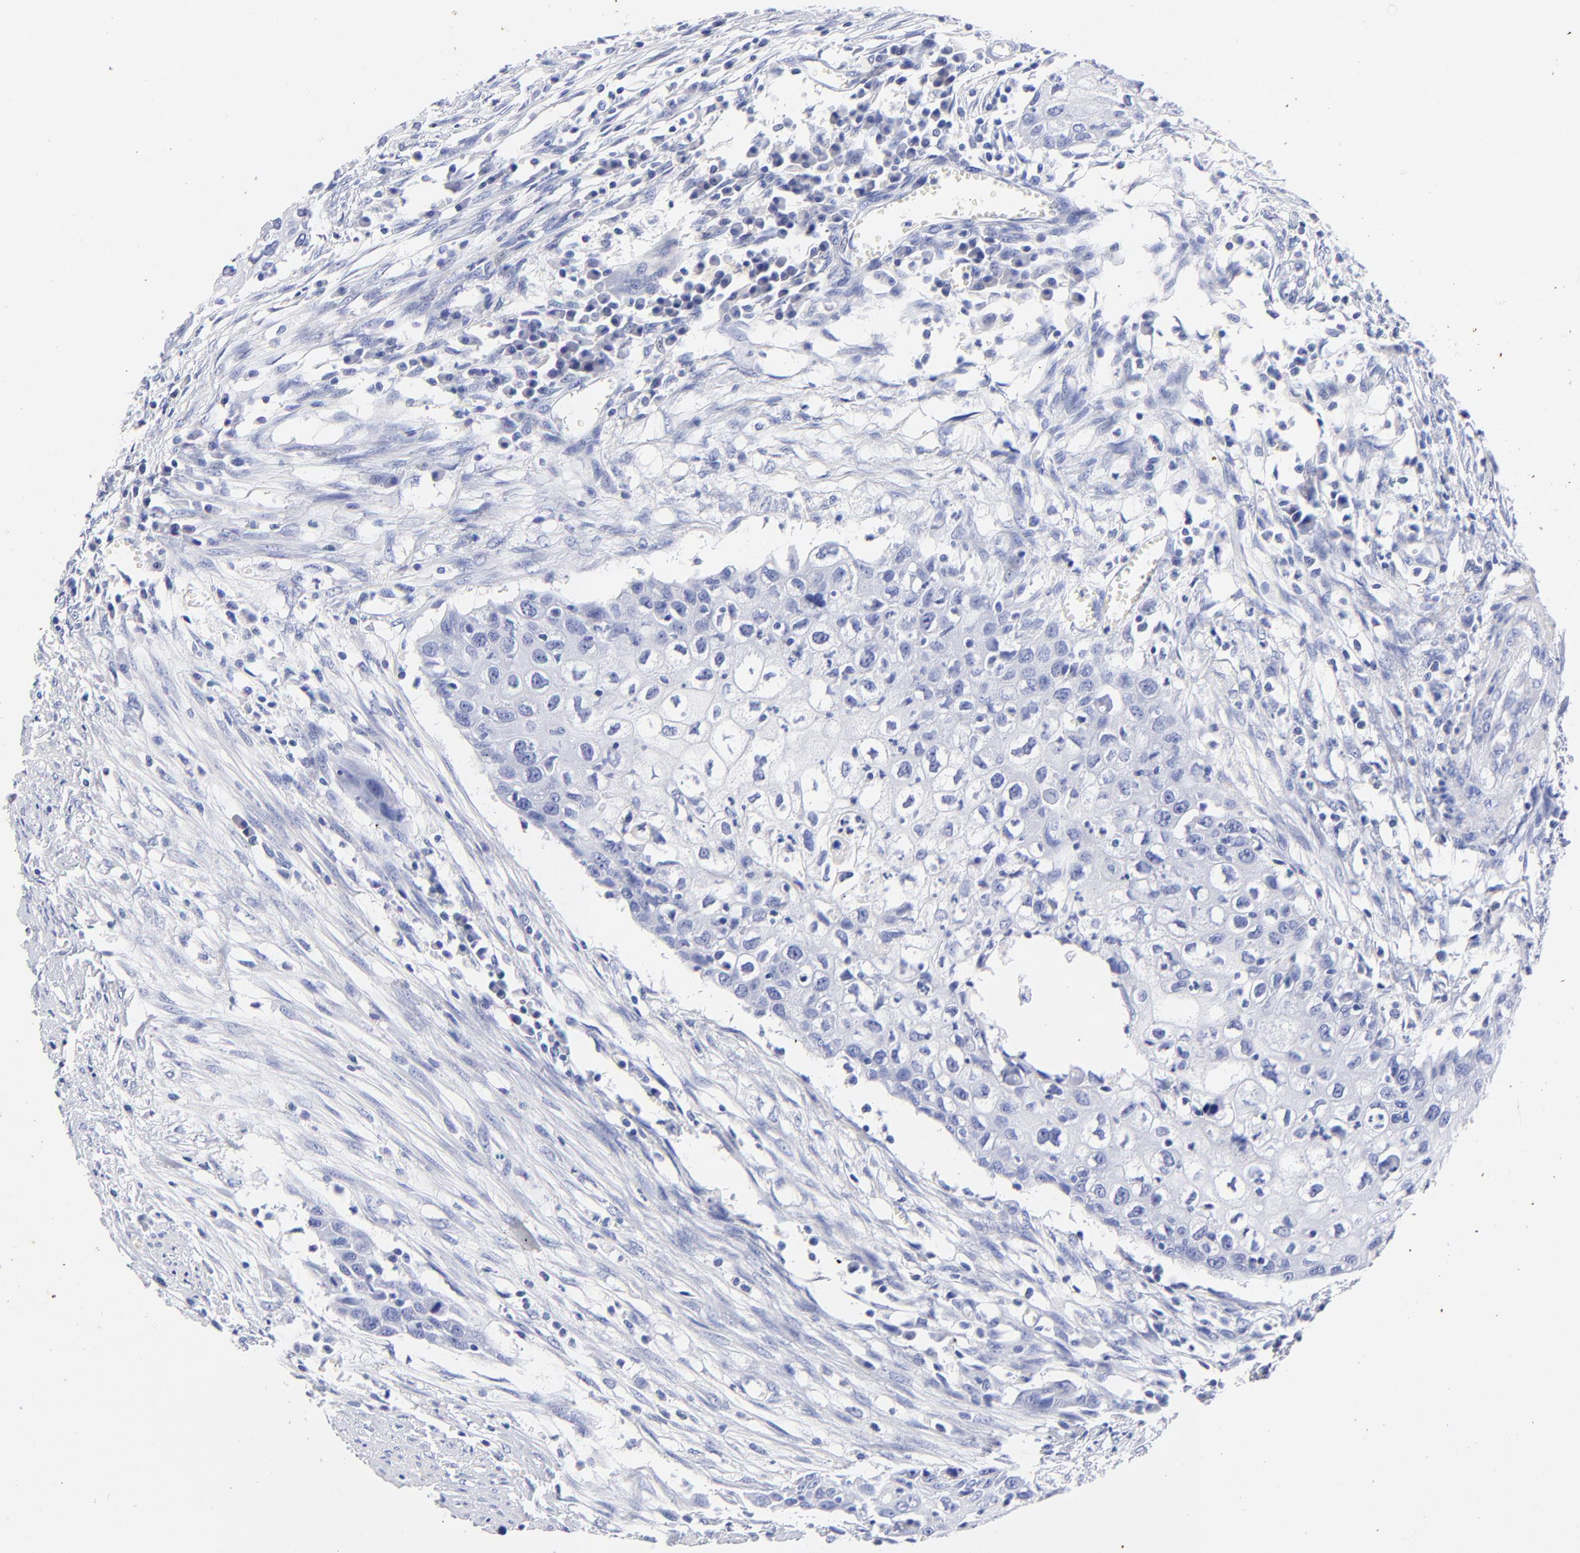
{"staining": {"intensity": "negative", "quantity": "none", "location": "none"}, "tissue": "urothelial cancer", "cell_type": "Tumor cells", "image_type": "cancer", "snomed": [{"axis": "morphology", "description": "Urothelial carcinoma, High grade"}, {"axis": "topography", "description": "Urinary bladder"}], "caption": "There is no significant positivity in tumor cells of urothelial carcinoma (high-grade).", "gene": "HORMAD2", "patient": {"sex": "male", "age": 54}}